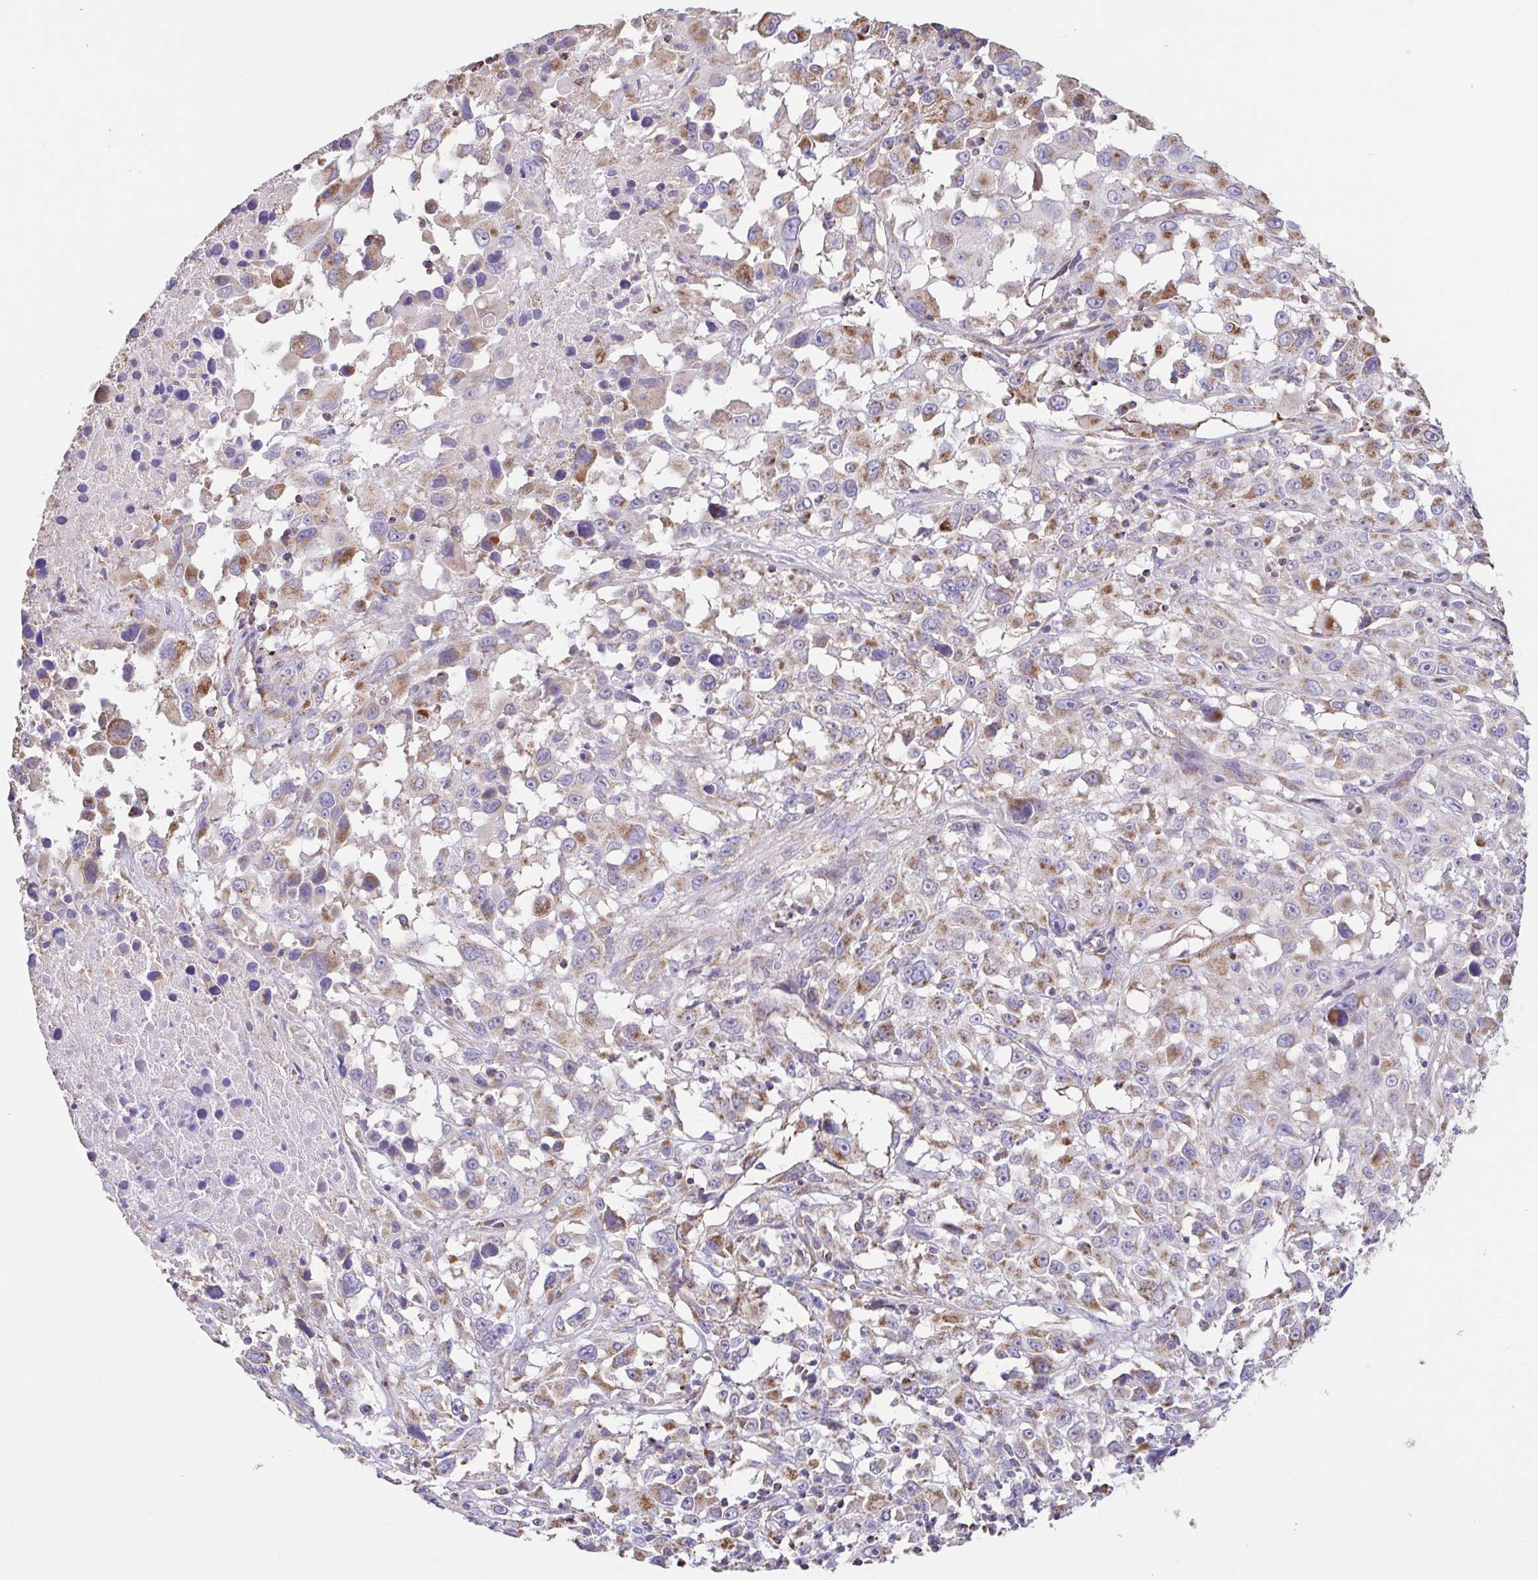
{"staining": {"intensity": "moderate", "quantity": ">75%", "location": "cytoplasmic/membranous"}, "tissue": "melanoma", "cell_type": "Tumor cells", "image_type": "cancer", "snomed": [{"axis": "morphology", "description": "Malignant melanoma, Metastatic site"}, {"axis": "topography", "description": "Soft tissue"}], "caption": "A high-resolution image shows immunohistochemistry staining of melanoma, which exhibits moderate cytoplasmic/membranous staining in about >75% of tumor cells.", "gene": "GINM1", "patient": {"sex": "male", "age": 50}}